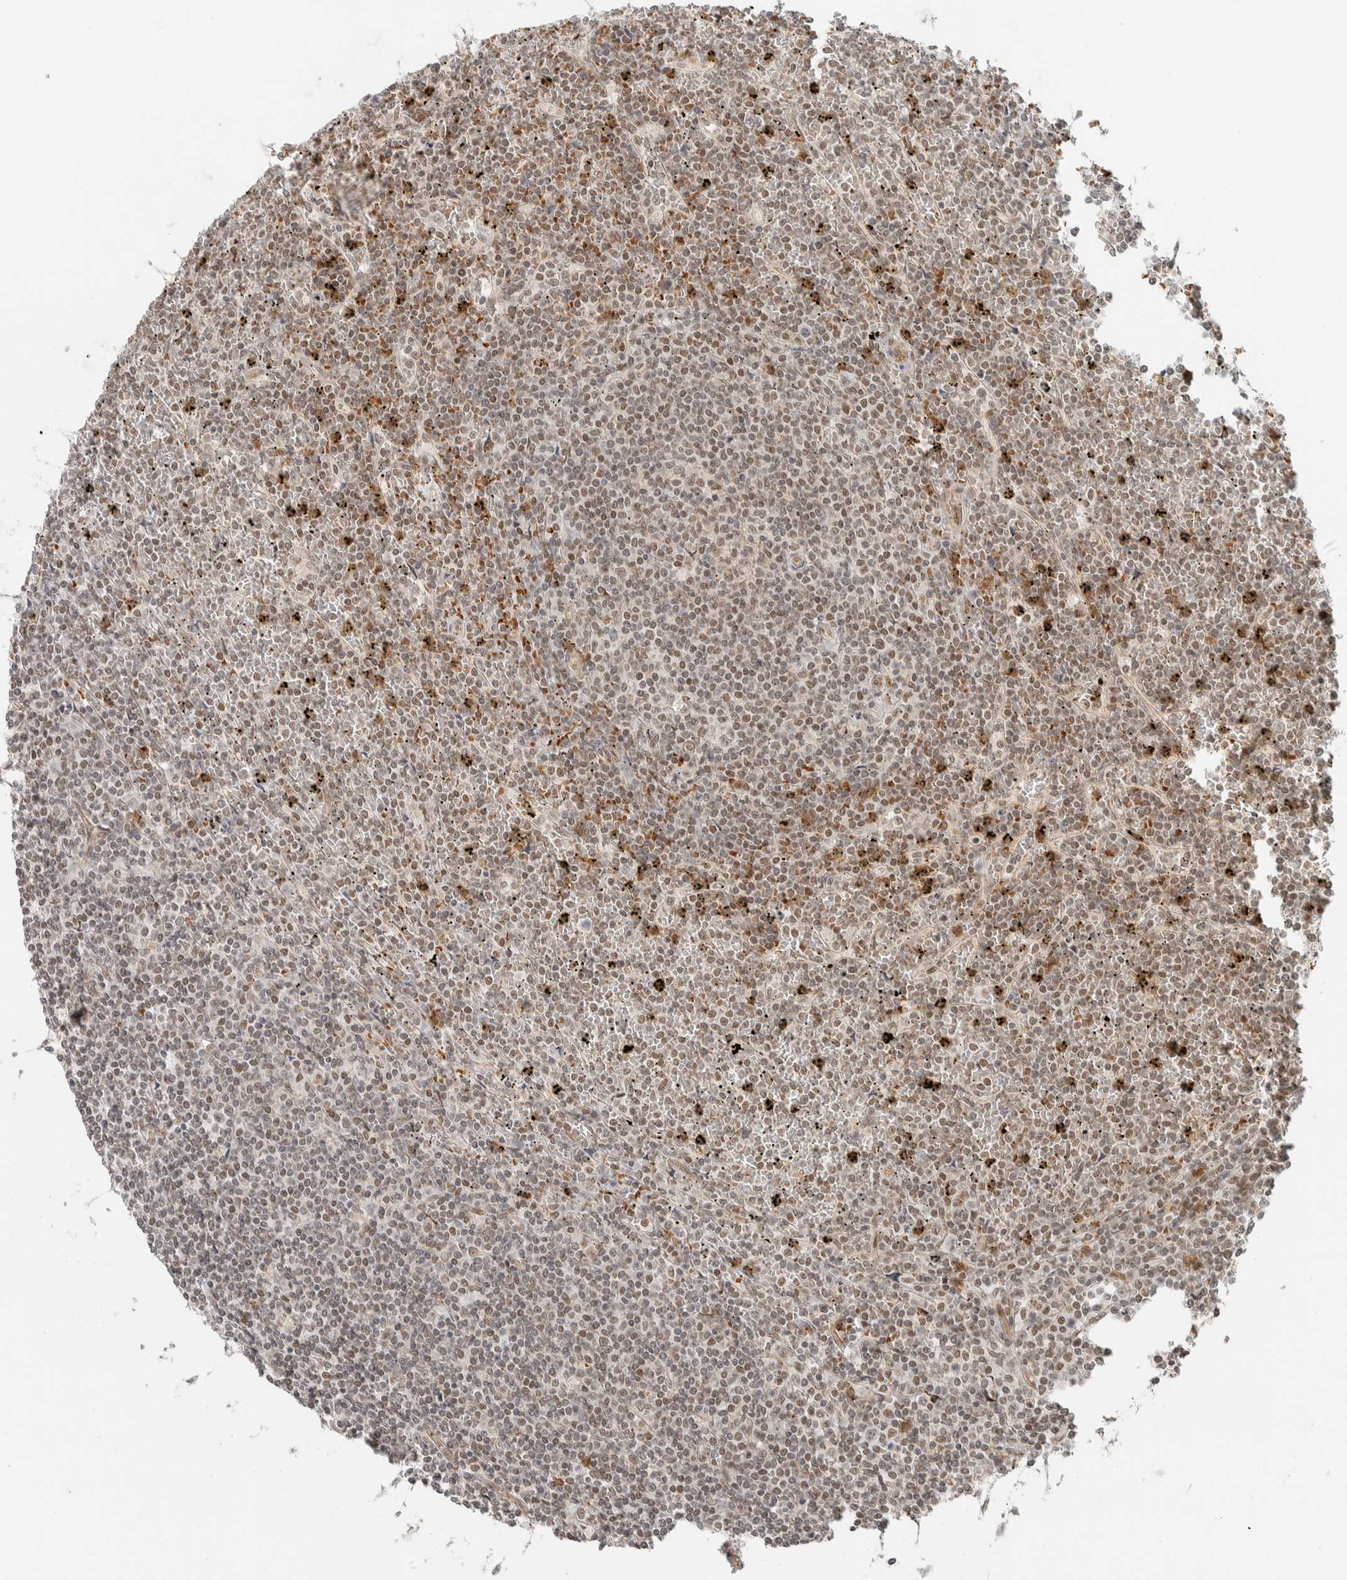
{"staining": {"intensity": "weak", "quantity": ">75%", "location": "nuclear"}, "tissue": "lymphoma", "cell_type": "Tumor cells", "image_type": "cancer", "snomed": [{"axis": "morphology", "description": "Malignant lymphoma, non-Hodgkin's type, Low grade"}, {"axis": "topography", "description": "Spleen"}], "caption": "A high-resolution histopathology image shows IHC staining of low-grade malignant lymphoma, non-Hodgkin's type, which reveals weak nuclear staining in about >75% of tumor cells.", "gene": "ZBTB2", "patient": {"sex": "female", "age": 19}}